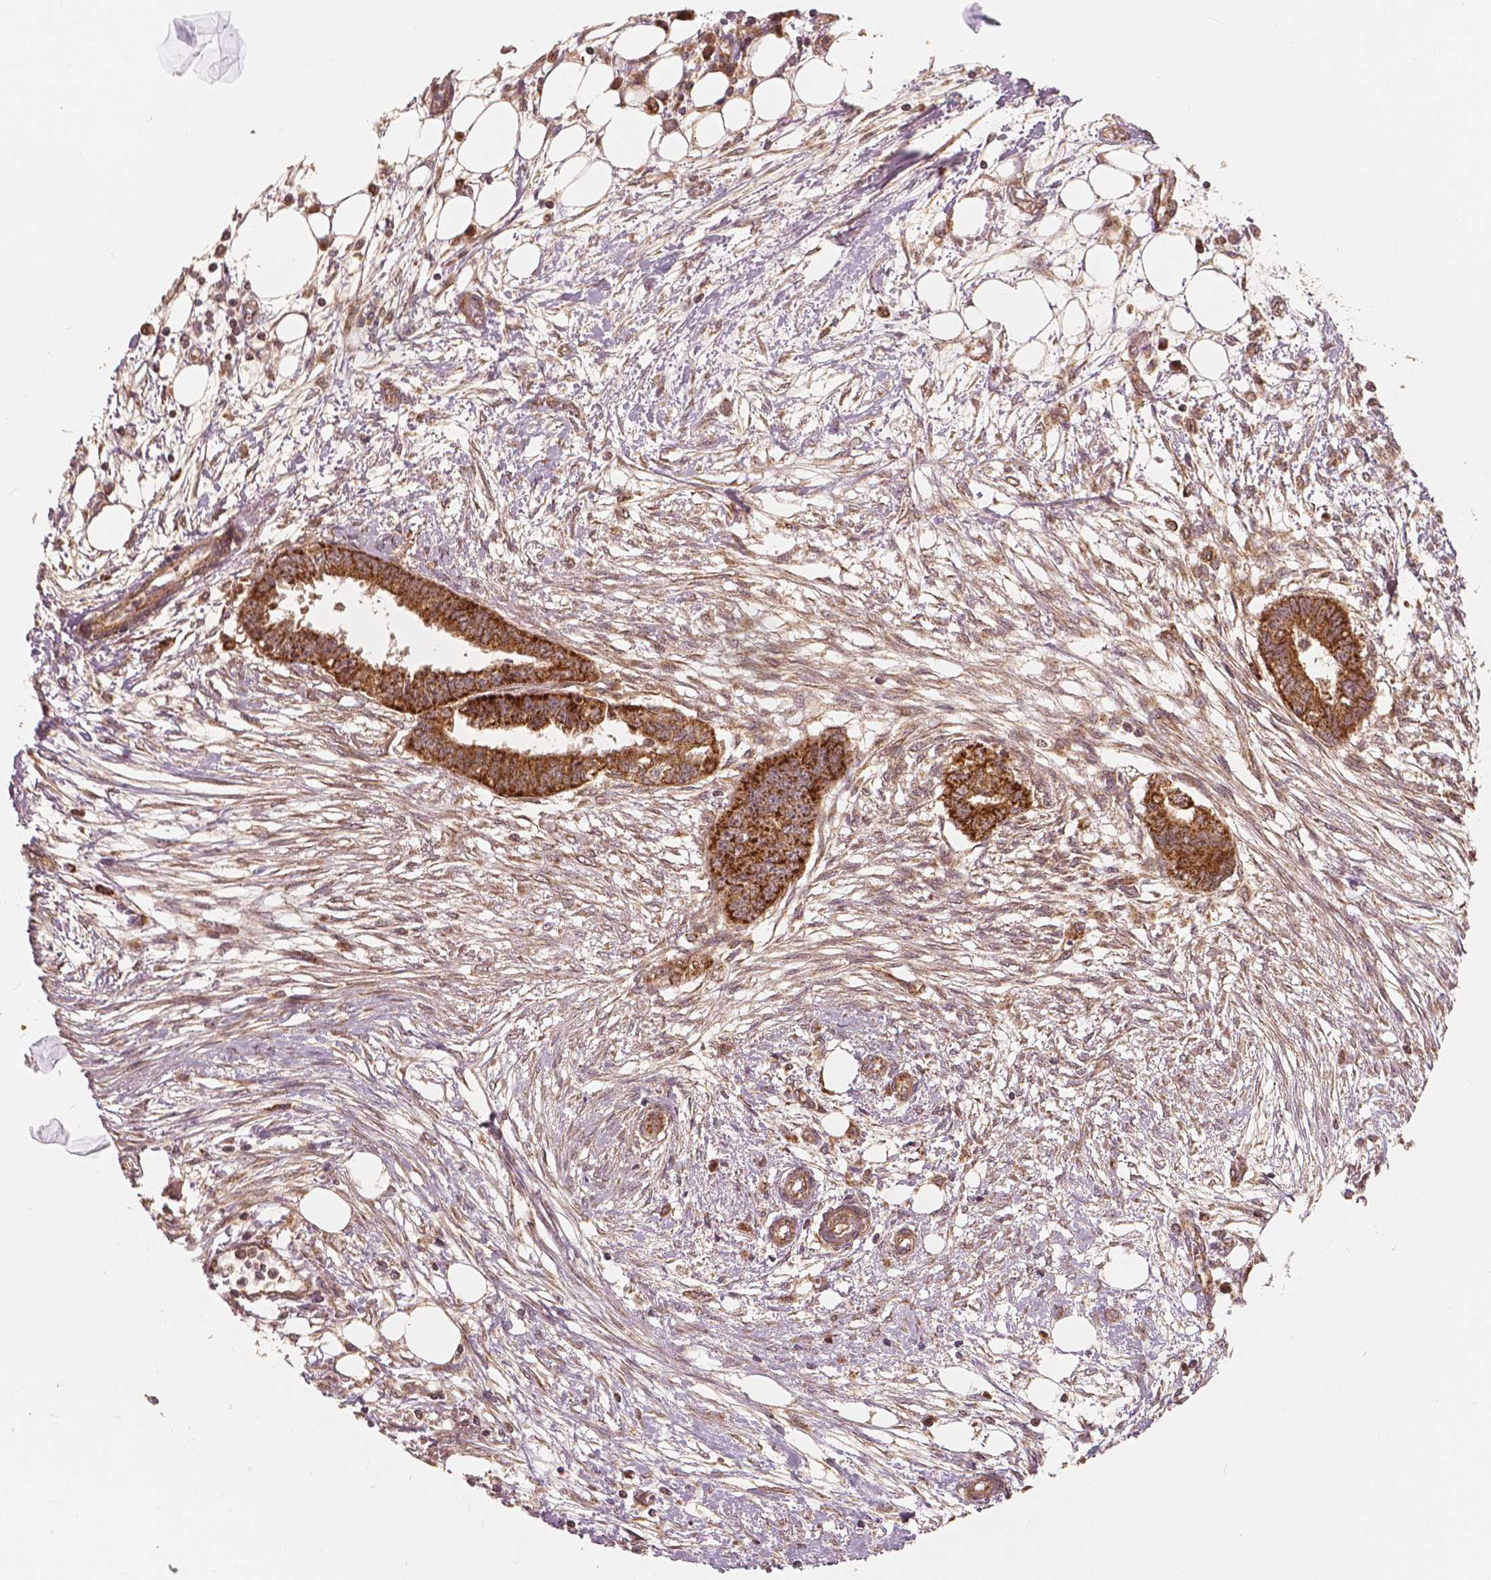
{"staining": {"intensity": "strong", "quantity": ">75%", "location": "cytoplasmic/membranous"}, "tissue": "endometrial cancer", "cell_type": "Tumor cells", "image_type": "cancer", "snomed": [{"axis": "morphology", "description": "Adenocarcinoma, NOS"}, {"axis": "morphology", "description": "Adenocarcinoma, metastatic, NOS"}, {"axis": "topography", "description": "Adipose tissue"}, {"axis": "topography", "description": "Endometrium"}], "caption": "Immunohistochemical staining of human endometrial adenocarcinoma demonstrates high levels of strong cytoplasmic/membranous protein expression in about >75% of tumor cells. Immunohistochemistry stains the protein of interest in brown and the nuclei are stained blue.", "gene": "PGAM5", "patient": {"sex": "female", "age": 67}}